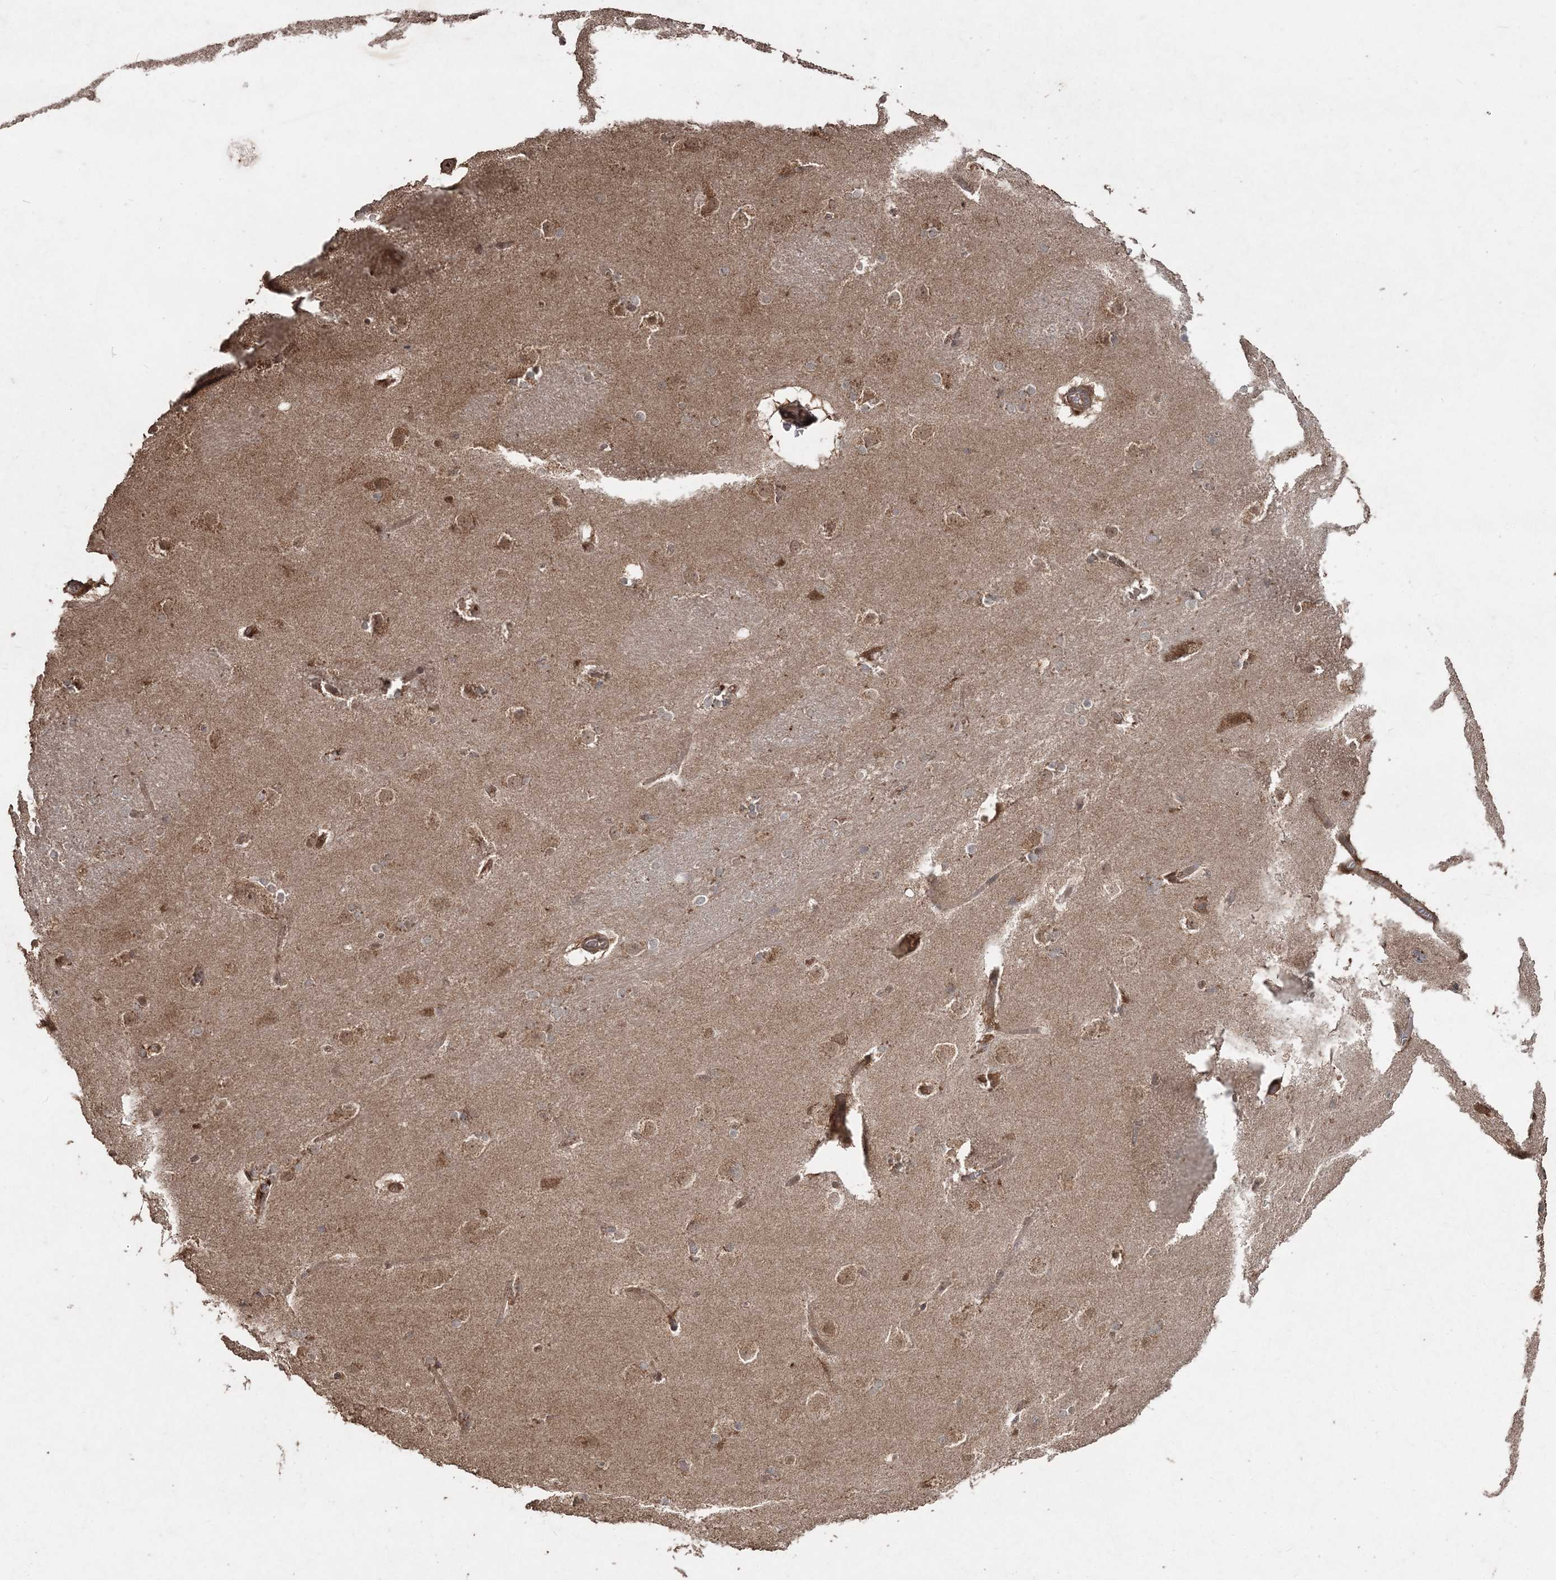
{"staining": {"intensity": "weak", "quantity": "<25%", "location": "cytoplasmic/membranous"}, "tissue": "caudate", "cell_type": "Glial cells", "image_type": "normal", "snomed": [{"axis": "morphology", "description": "Normal tissue, NOS"}, {"axis": "topography", "description": "Lateral ventricle wall"}], "caption": "This is an IHC histopathology image of unremarkable human caudate. There is no expression in glial cells.", "gene": "SLU7", "patient": {"sex": "female", "age": 19}}